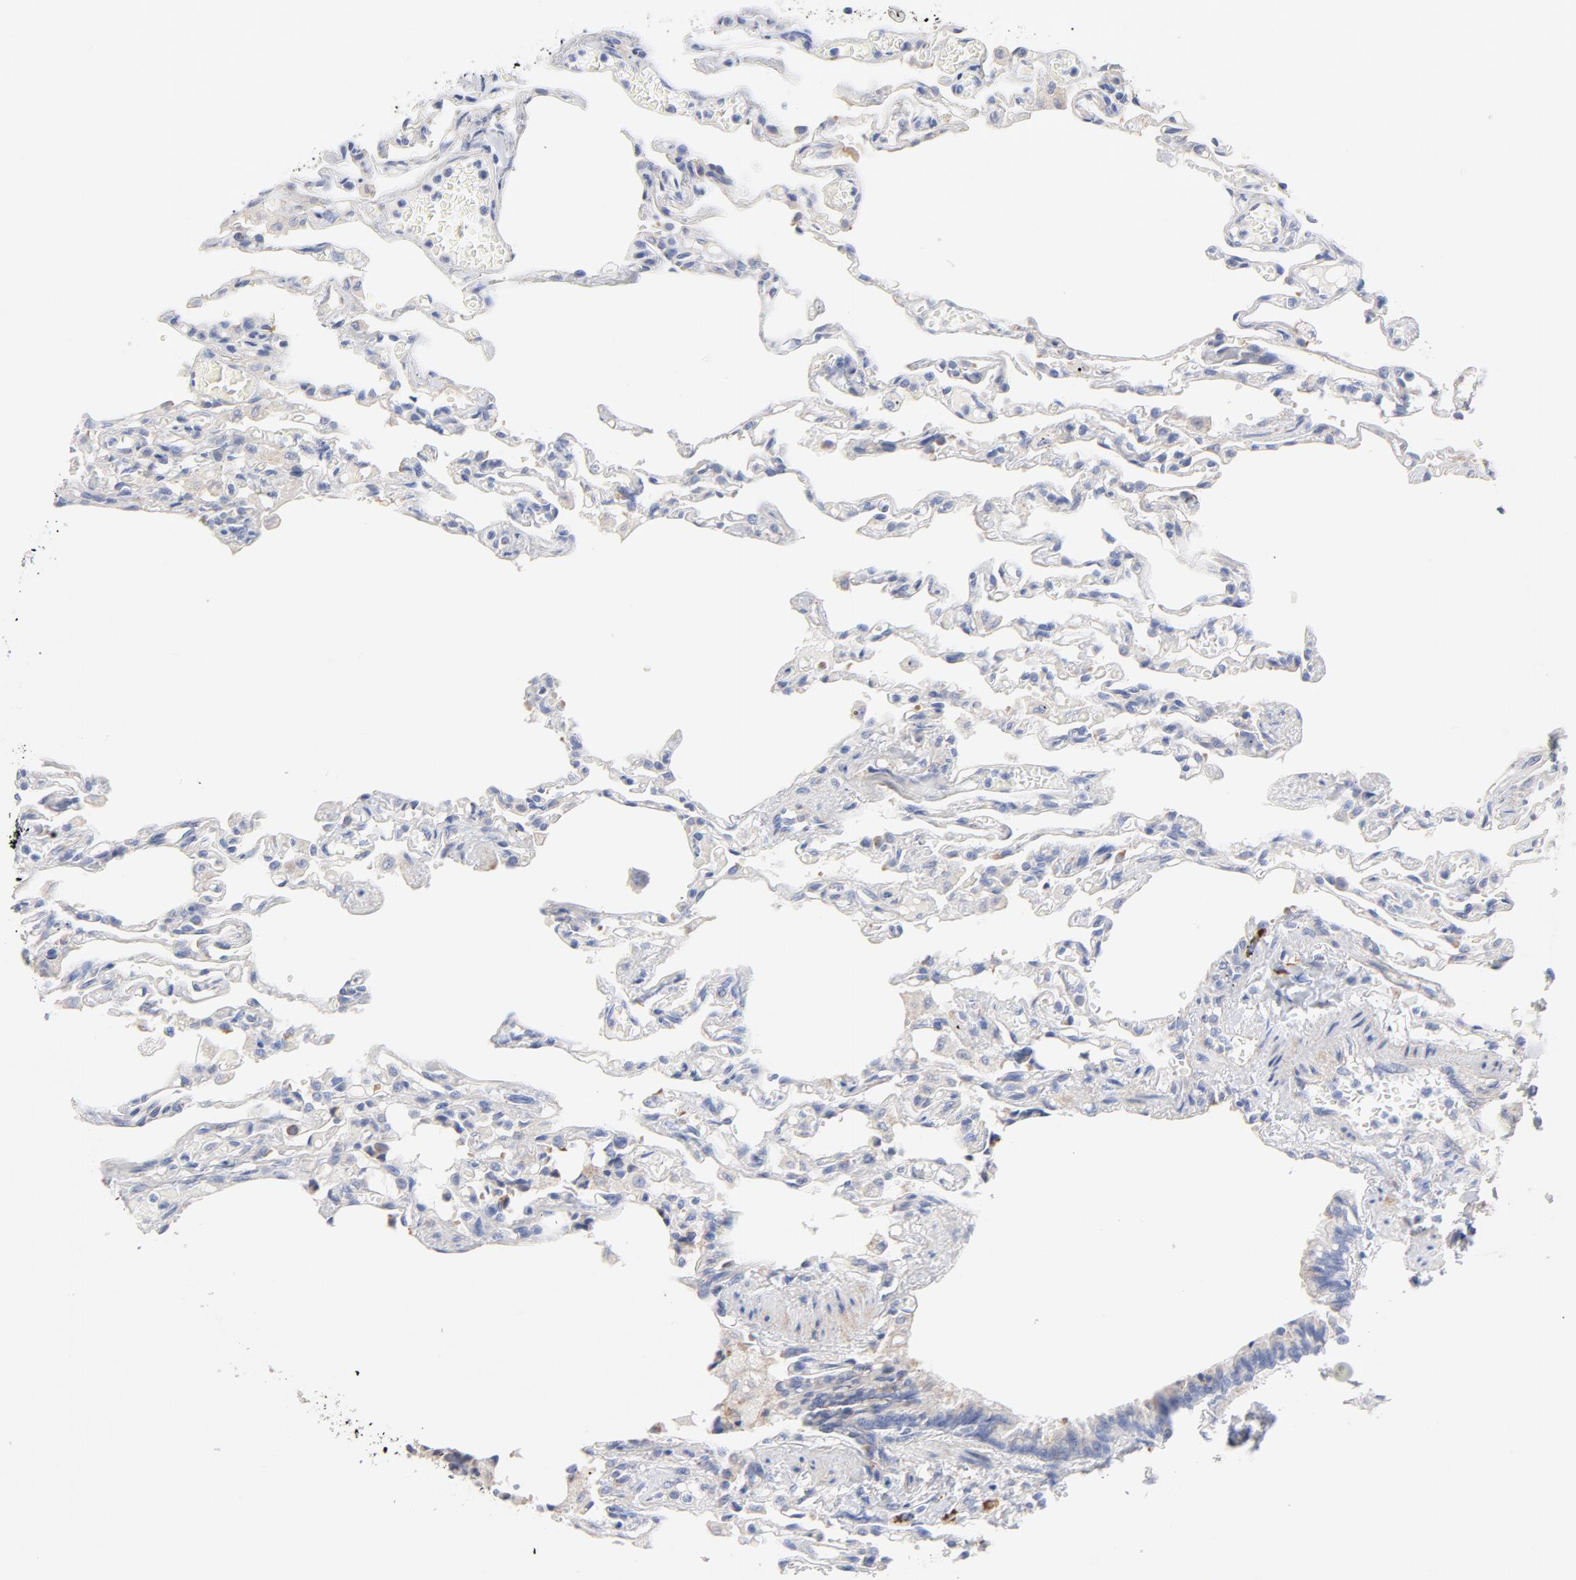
{"staining": {"intensity": "negative", "quantity": "none", "location": "none"}, "tissue": "lung", "cell_type": "Alveolar cells", "image_type": "normal", "snomed": [{"axis": "morphology", "description": "Normal tissue, NOS"}, {"axis": "topography", "description": "Lung"}], "caption": "A micrograph of human lung is negative for staining in alveolar cells. Brightfield microscopy of IHC stained with DAB (3,3'-diaminobenzidine) (brown) and hematoxylin (blue), captured at high magnification.", "gene": "RAPGEF3", "patient": {"sex": "male", "age": 21}}